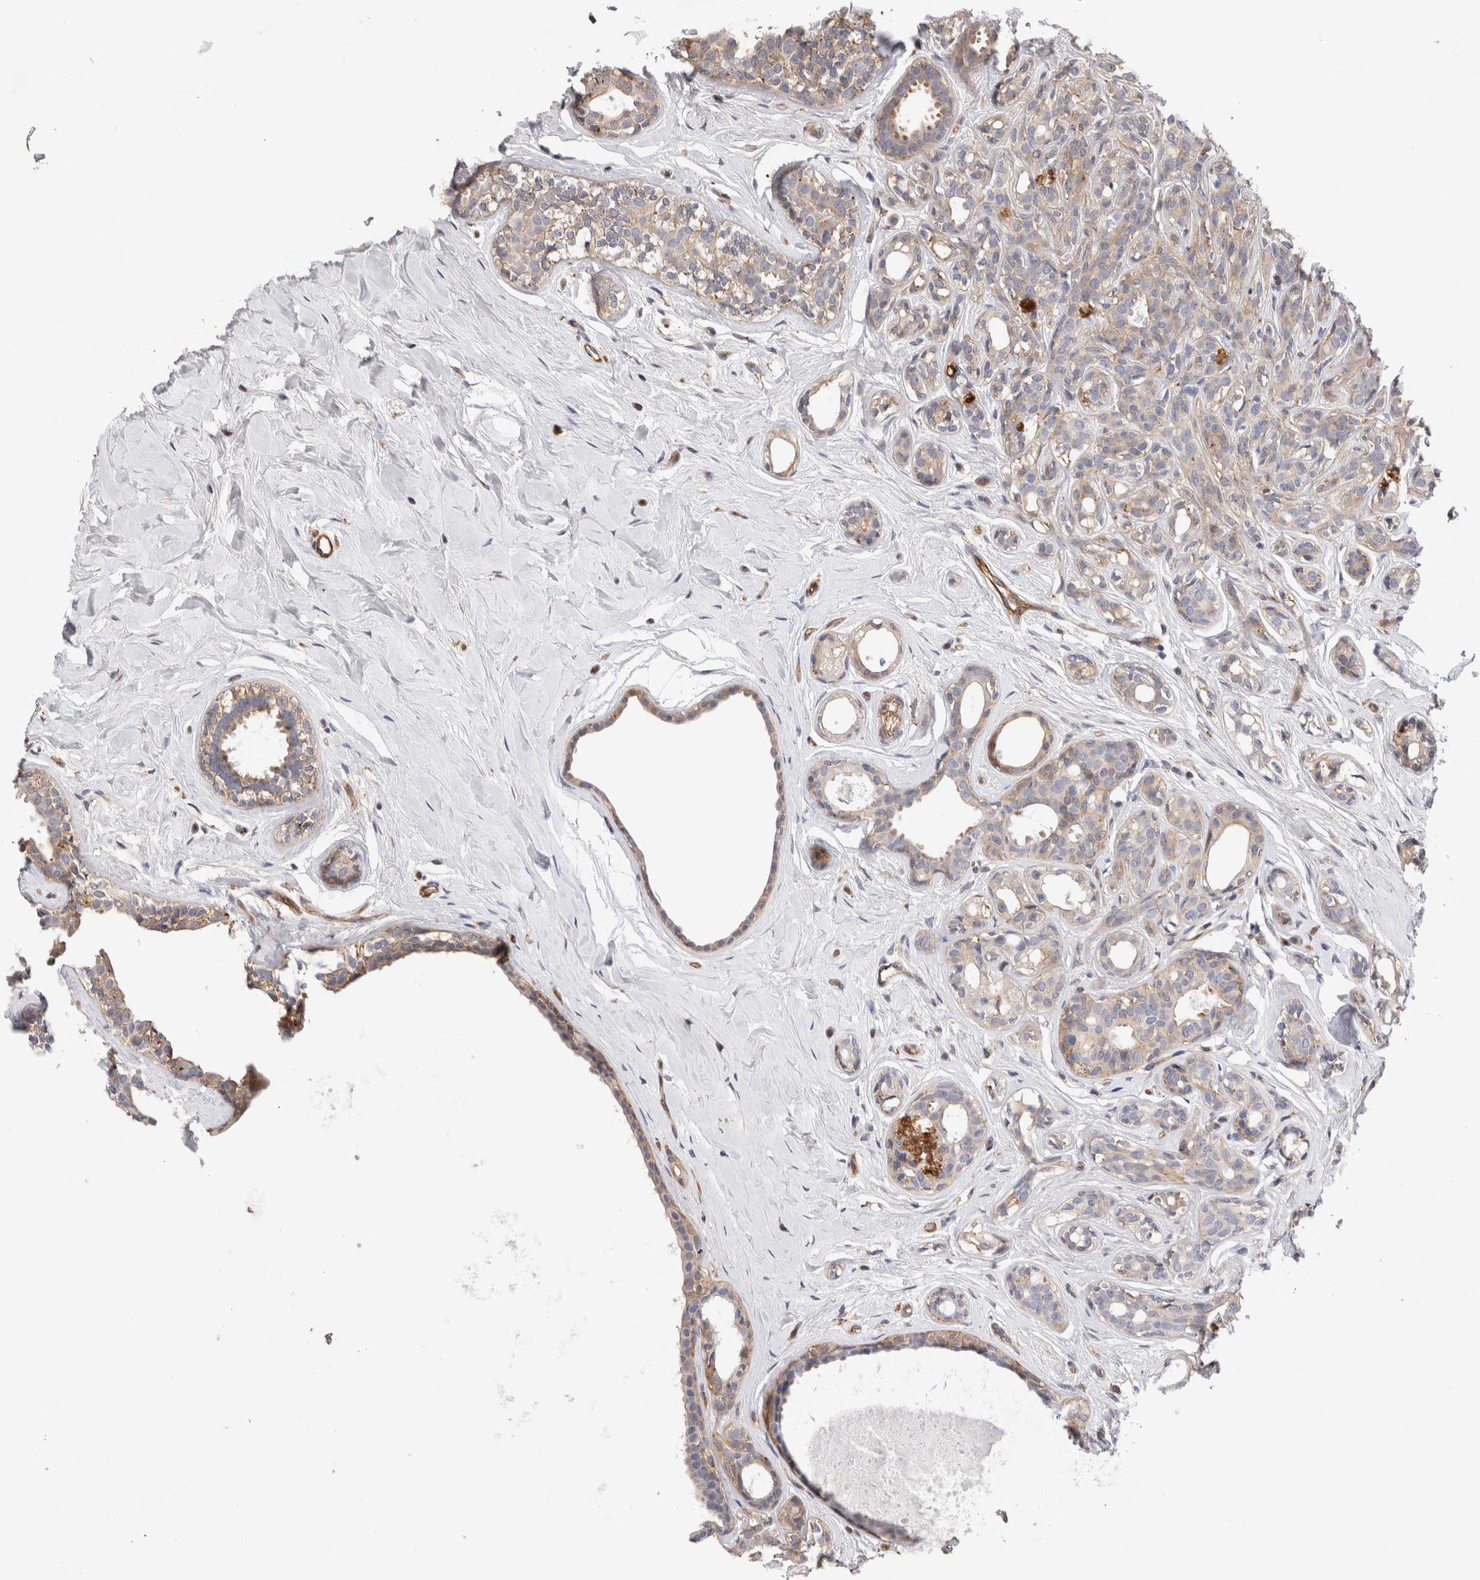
{"staining": {"intensity": "negative", "quantity": "none", "location": "none"}, "tissue": "breast cancer", "cell_type": "Tumor cells", "image_type": "cancer", "snomed": [{"axis": "morphology", "description": "Duct carcinoma"}, {"axis": "topography", "description": "Breast"}], "caption": "A high-resolution photomicrograph shows immunohistochemistry staining of invasive ductal carcinoma (breast), which reveals no significant expression in tumor cells.", "gene": "BNIP2", "patient": {"sex": "female", "age": 55}}